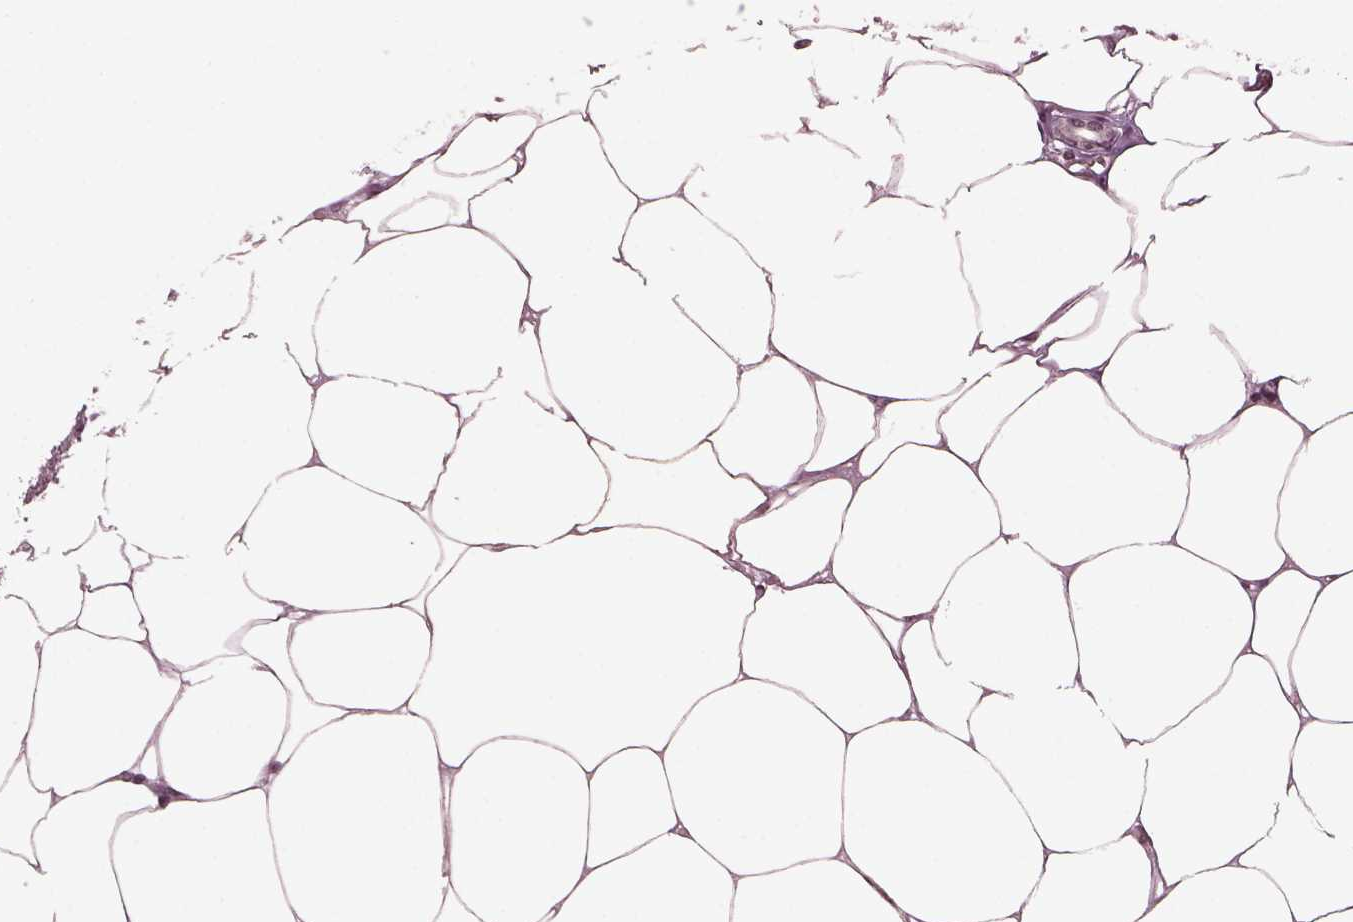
{"staining": {"intensity": "weak", "quantity": ">75%", "location": "nuclear"}, "tissue": "pancreas", "cell_type": "Exocrine glandular cells", "image_type": "normal", "snomed": [{"axis": "morphology", "description": "Normal tissue, NOS"}, {"axis": "topography", "description": "Pancreas"}], "caption": "Brown immunohistochemical staining in unremarkable pancreas exhibits weak nuclear expression in about >75% of exocrine glandular cells. The staining was performed using DAB to visualize the protein expression in brown, while the nuclei were stained in blue with hematoxylin (Magnification: 20x).", "gene": "RUVBL2", "patient": {"sex": "female", "age": 45}}